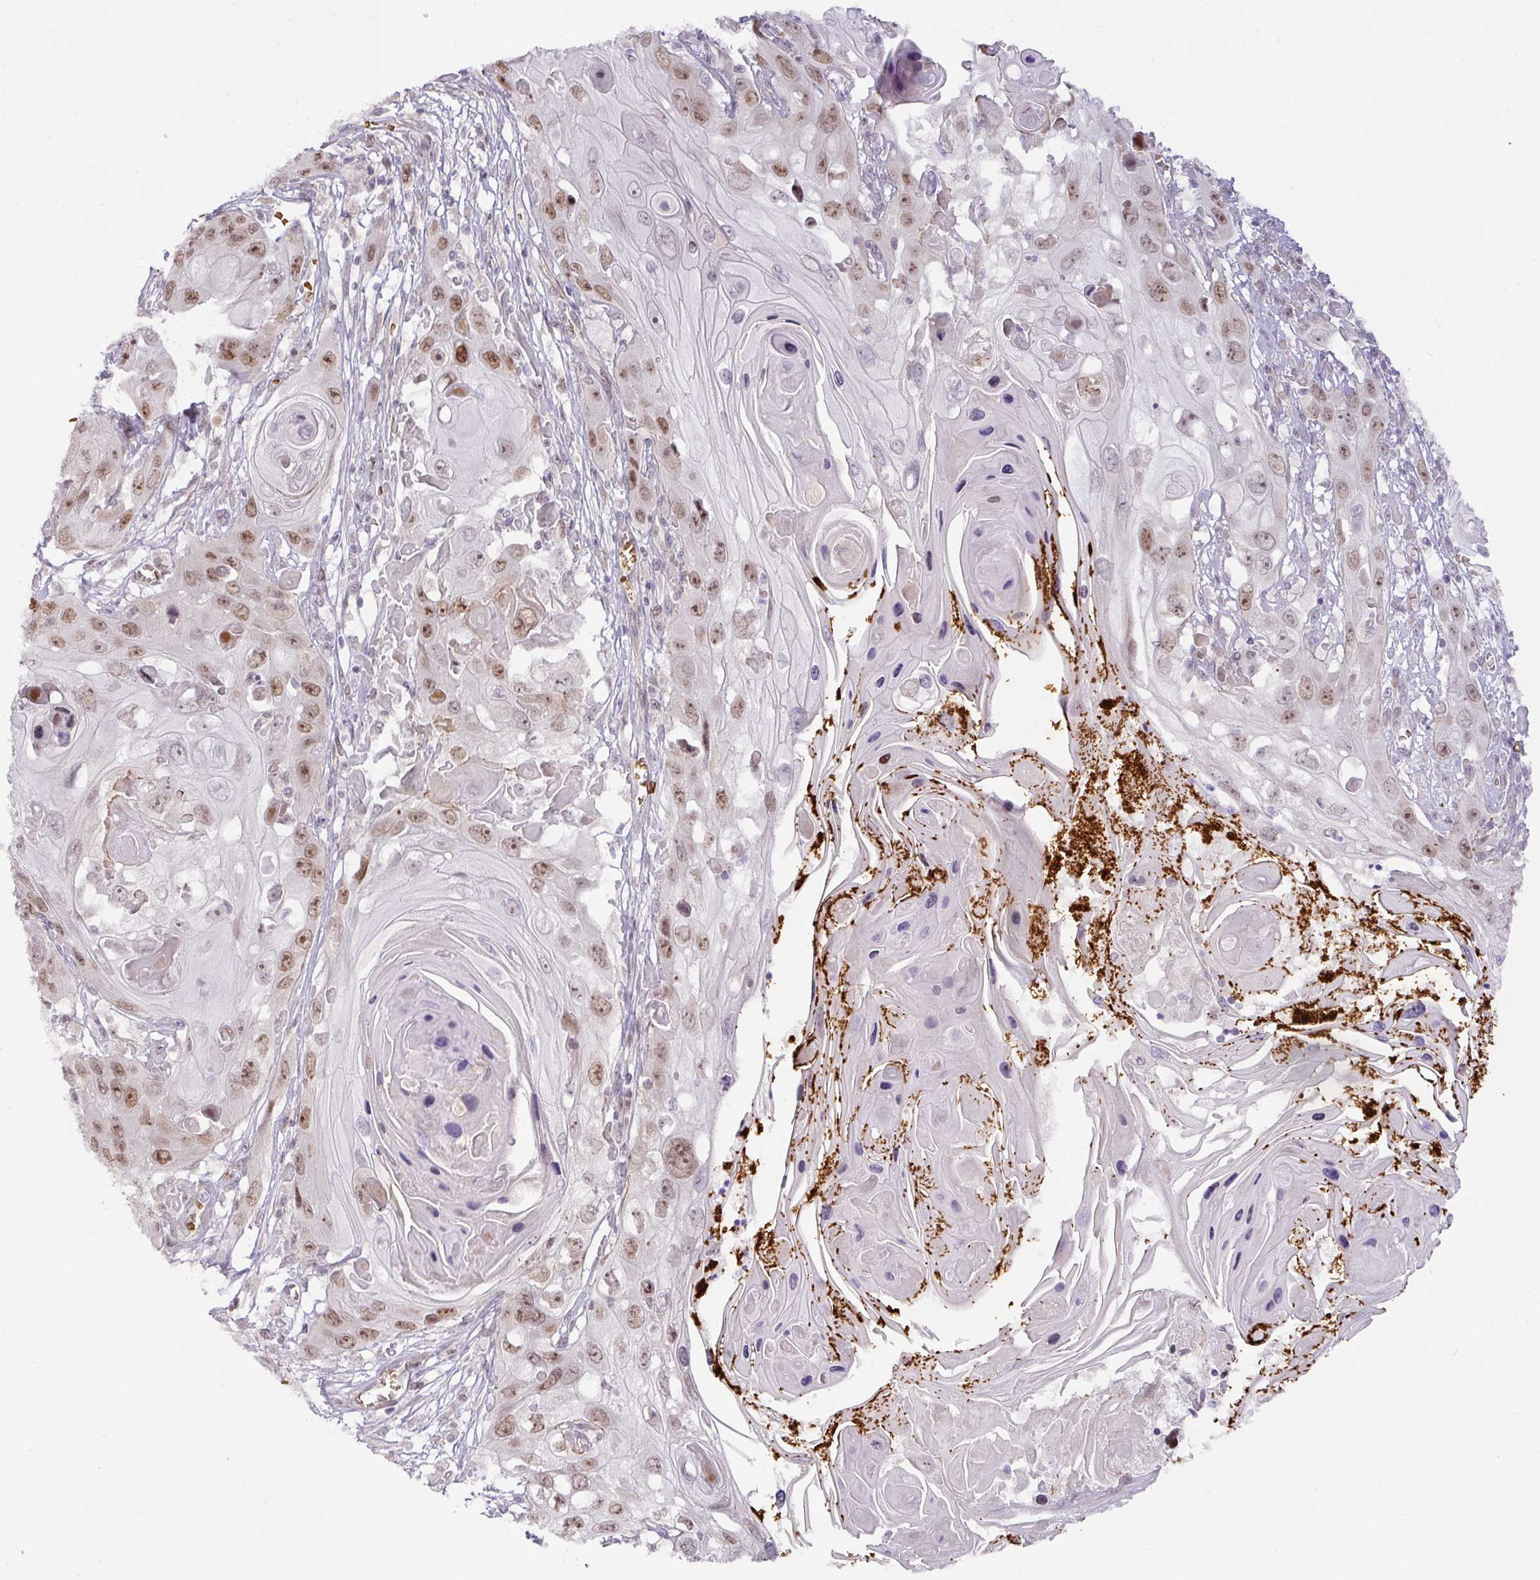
{"staining": {"intensity": "moderate", "quantity": ">75%", "location": "nuclear"}, "tissue": "skin cancer", "cell_type": "Tumor cells", "image_type": "cancer", "snomed": [{"axis": "morphology", "description": "Squamous cell carcinoma, NOS"}, {"axis": "topography", "description": "Skin"}], "caption": "Skin cancer (squamous cell carcinoma) stained for a protein demonstrates moderate nuclear positivity in tumor cells. The protein of interest is shown in brown color, while the nuclei are stained blue.", "gene": "PARP2", "patient": {"sex": "male", "age": 55}}